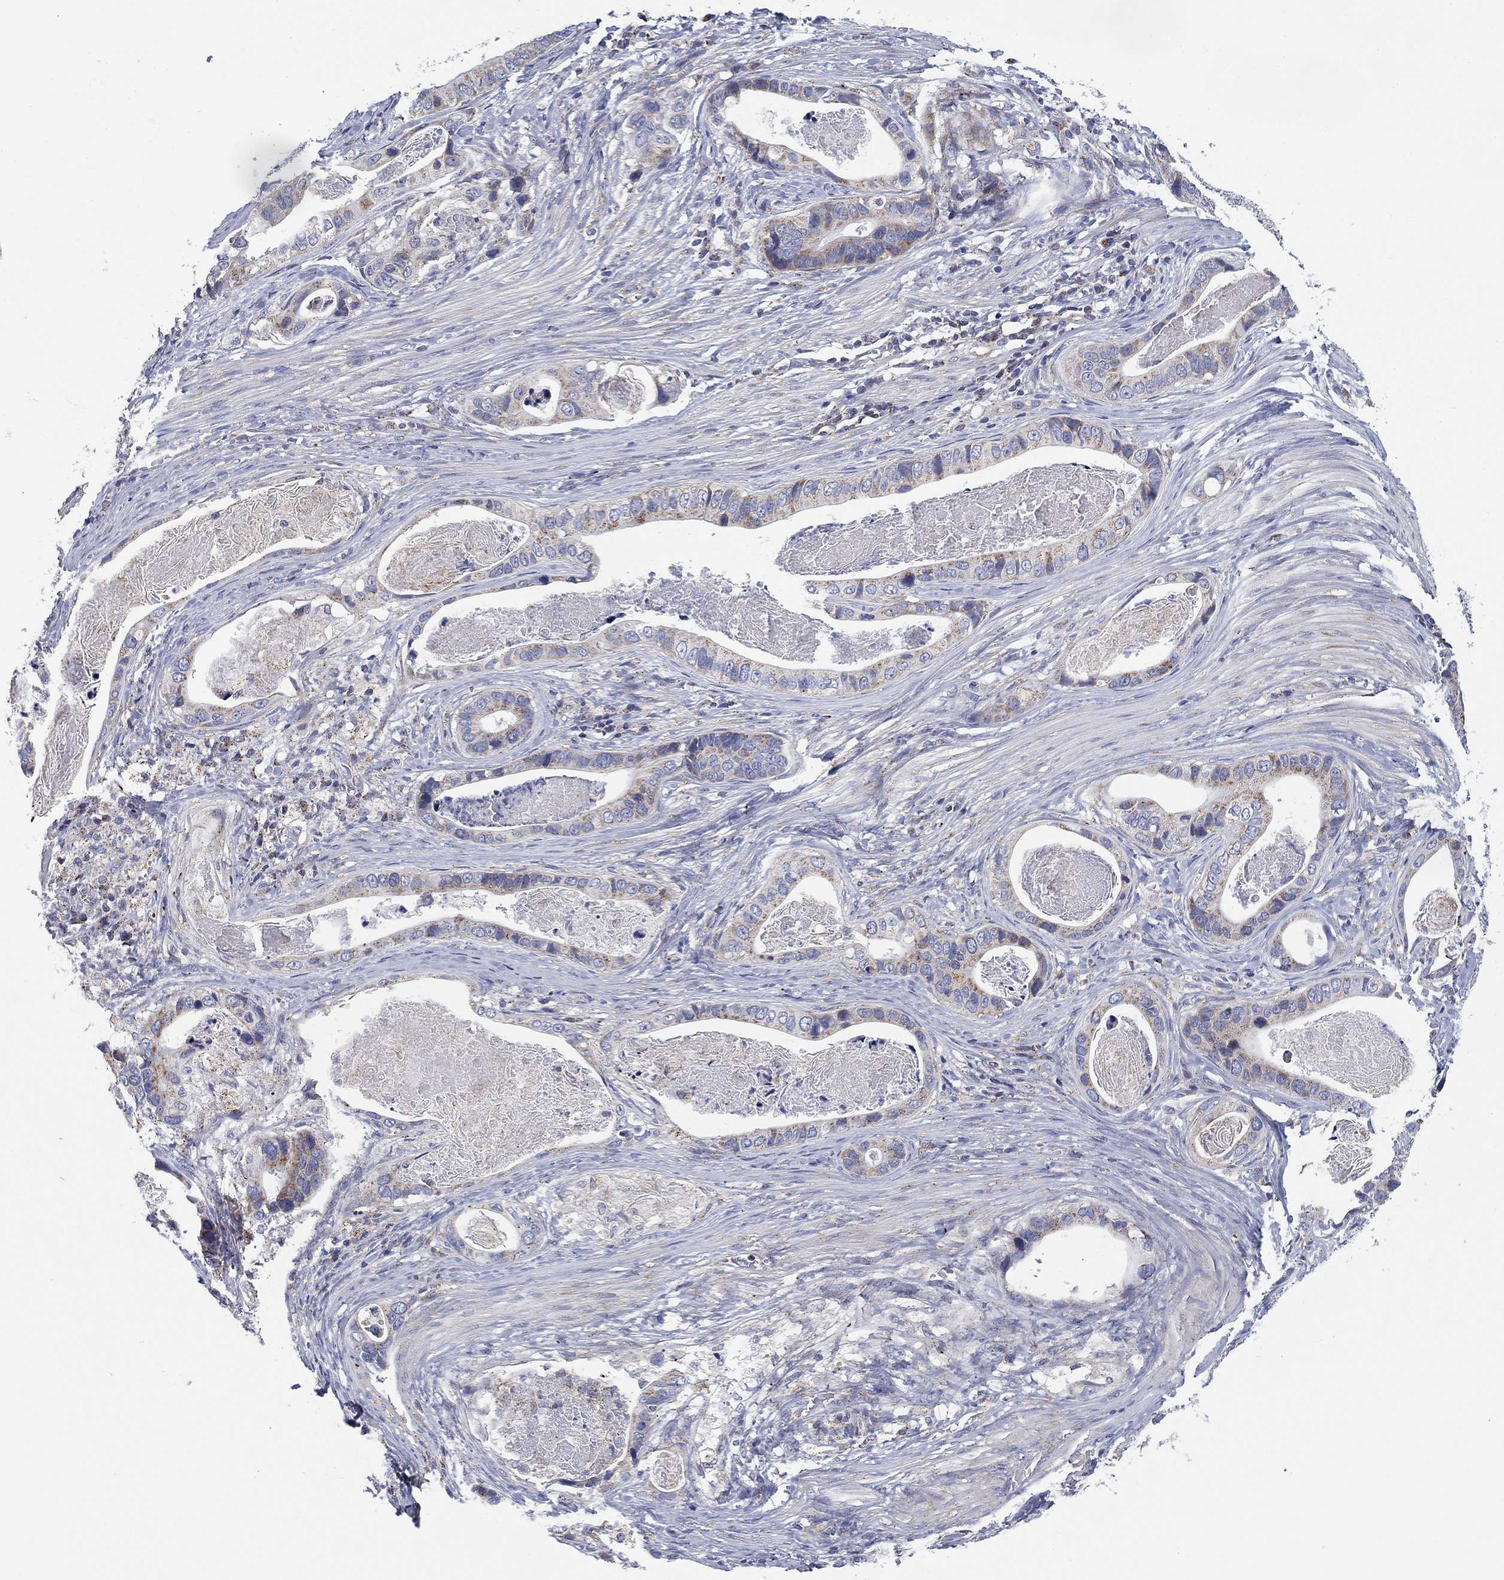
{"staining": {"intensity": "weak", "quantity": "<25%", "location": "cytoplasmic/membranous"}, "tissue": "stomach cancer", "cell_type": "Tumor cells", "image_type": "cancer", "snomed": [{"axis": "morphology", "description": "Adenocarcinoma, NOS"}, {"axis": "topography", "description": "Stomach"}], "caption": "This micrograph is of stomach cancer (adenocarcinoma) stained with immunohistochemistry (IHC) to label a protein in brown with the nuclei are counter-stained blue. There is no positivity in tumor cells.", "gene": "NACAD", "patient": {"sex": "male", "age": 84}}